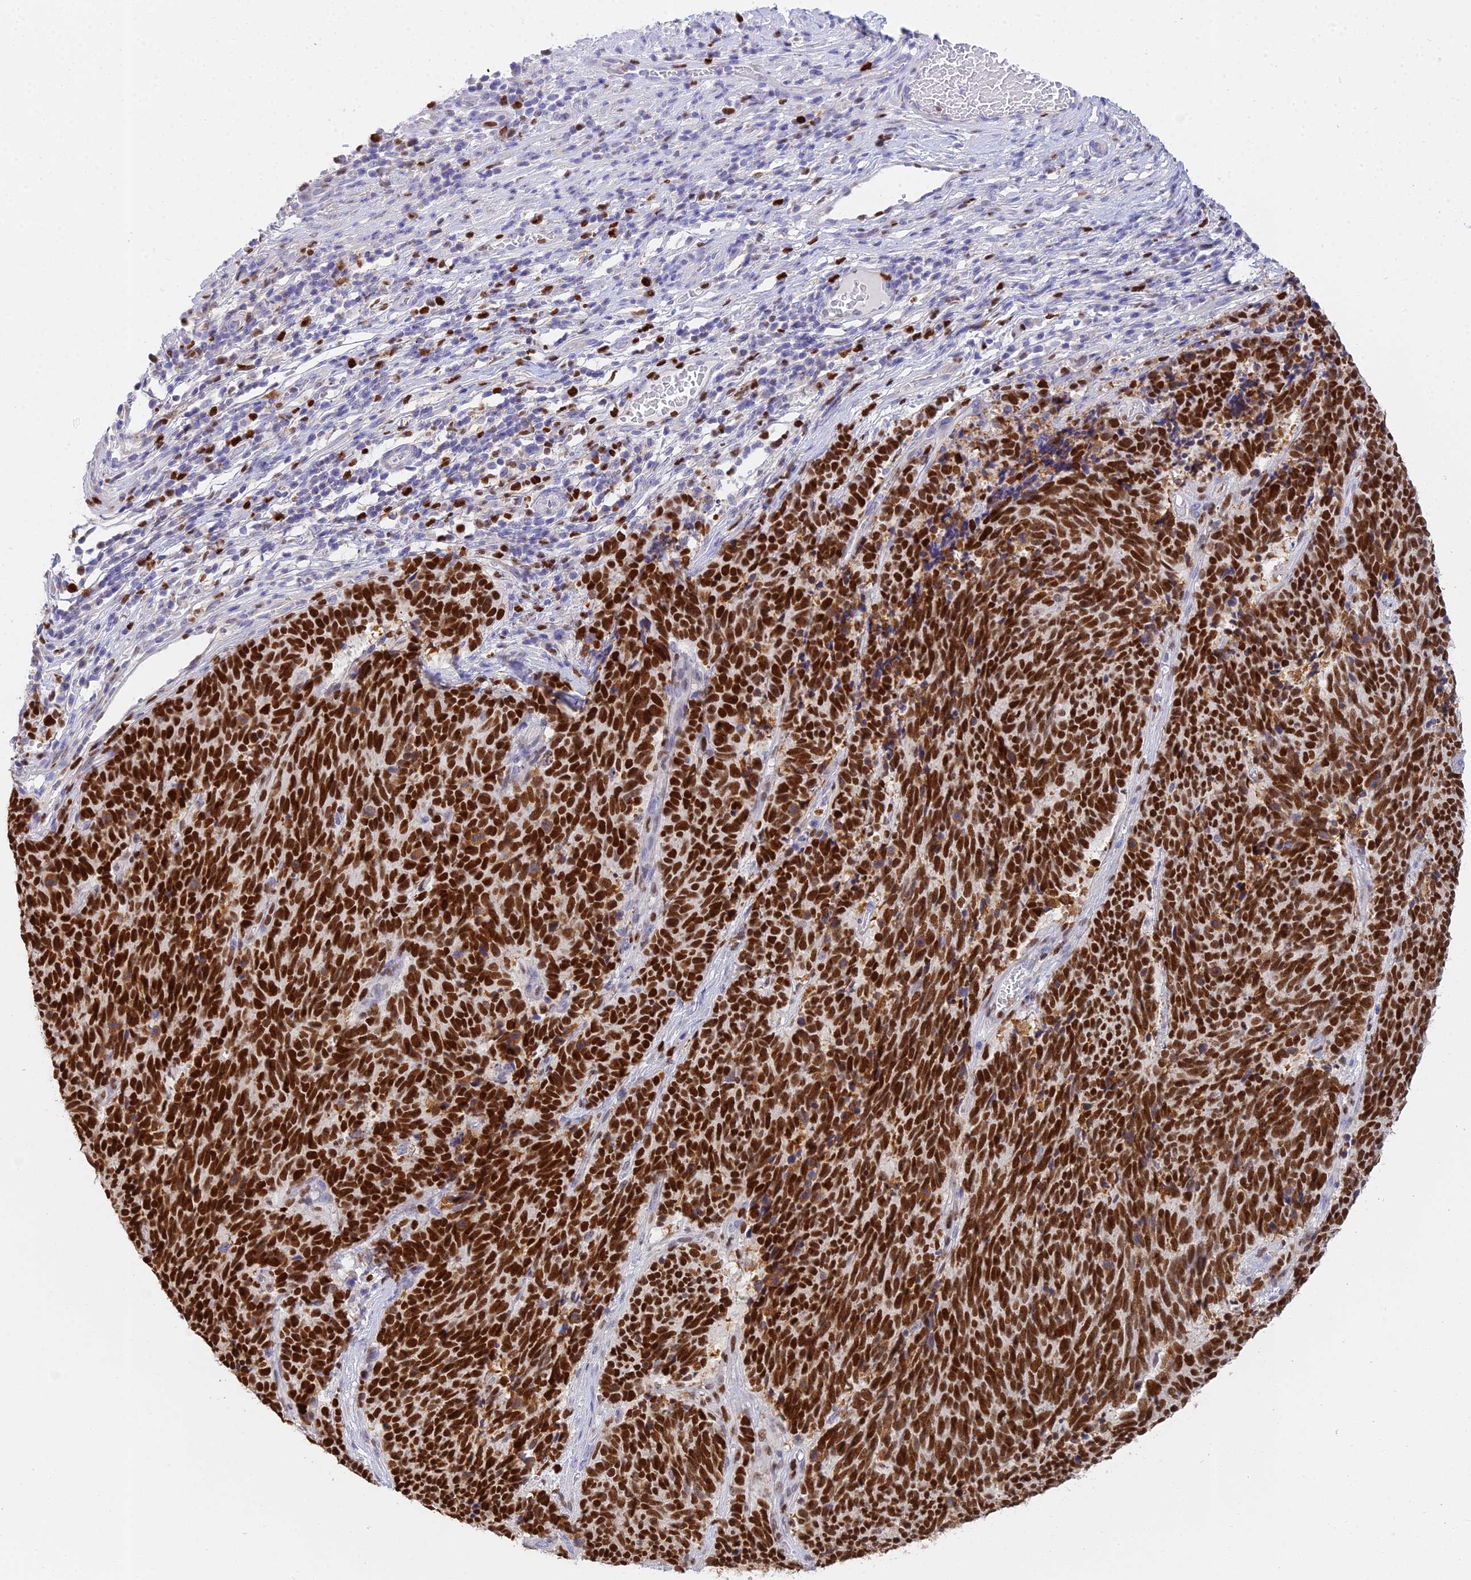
{"staining": {"intensity": "strong", "quantity": ">75%", "location": "nuclear"}, "tissue": "cervical cancer", "cell_type": "Tumor cells", "image_type": "cancer", "snomed": [{"axis": "morphology", "description": "Squamous cell carcinoma, NOS"}, {"axis": "topography", "description": "Cervix"}], "caption": "Brown immunohistochemical staining in human cervical squamous cell carcinoma reveals strong nuclear positivity in approximately >75% of tumor cells. The staining is performed using DAB brown chromogen to label protein expression. The nuclei are counter-stained blue using hematoxylin.", "gene": "MCM2", "patient": {"sex": "female", "age": 29}}